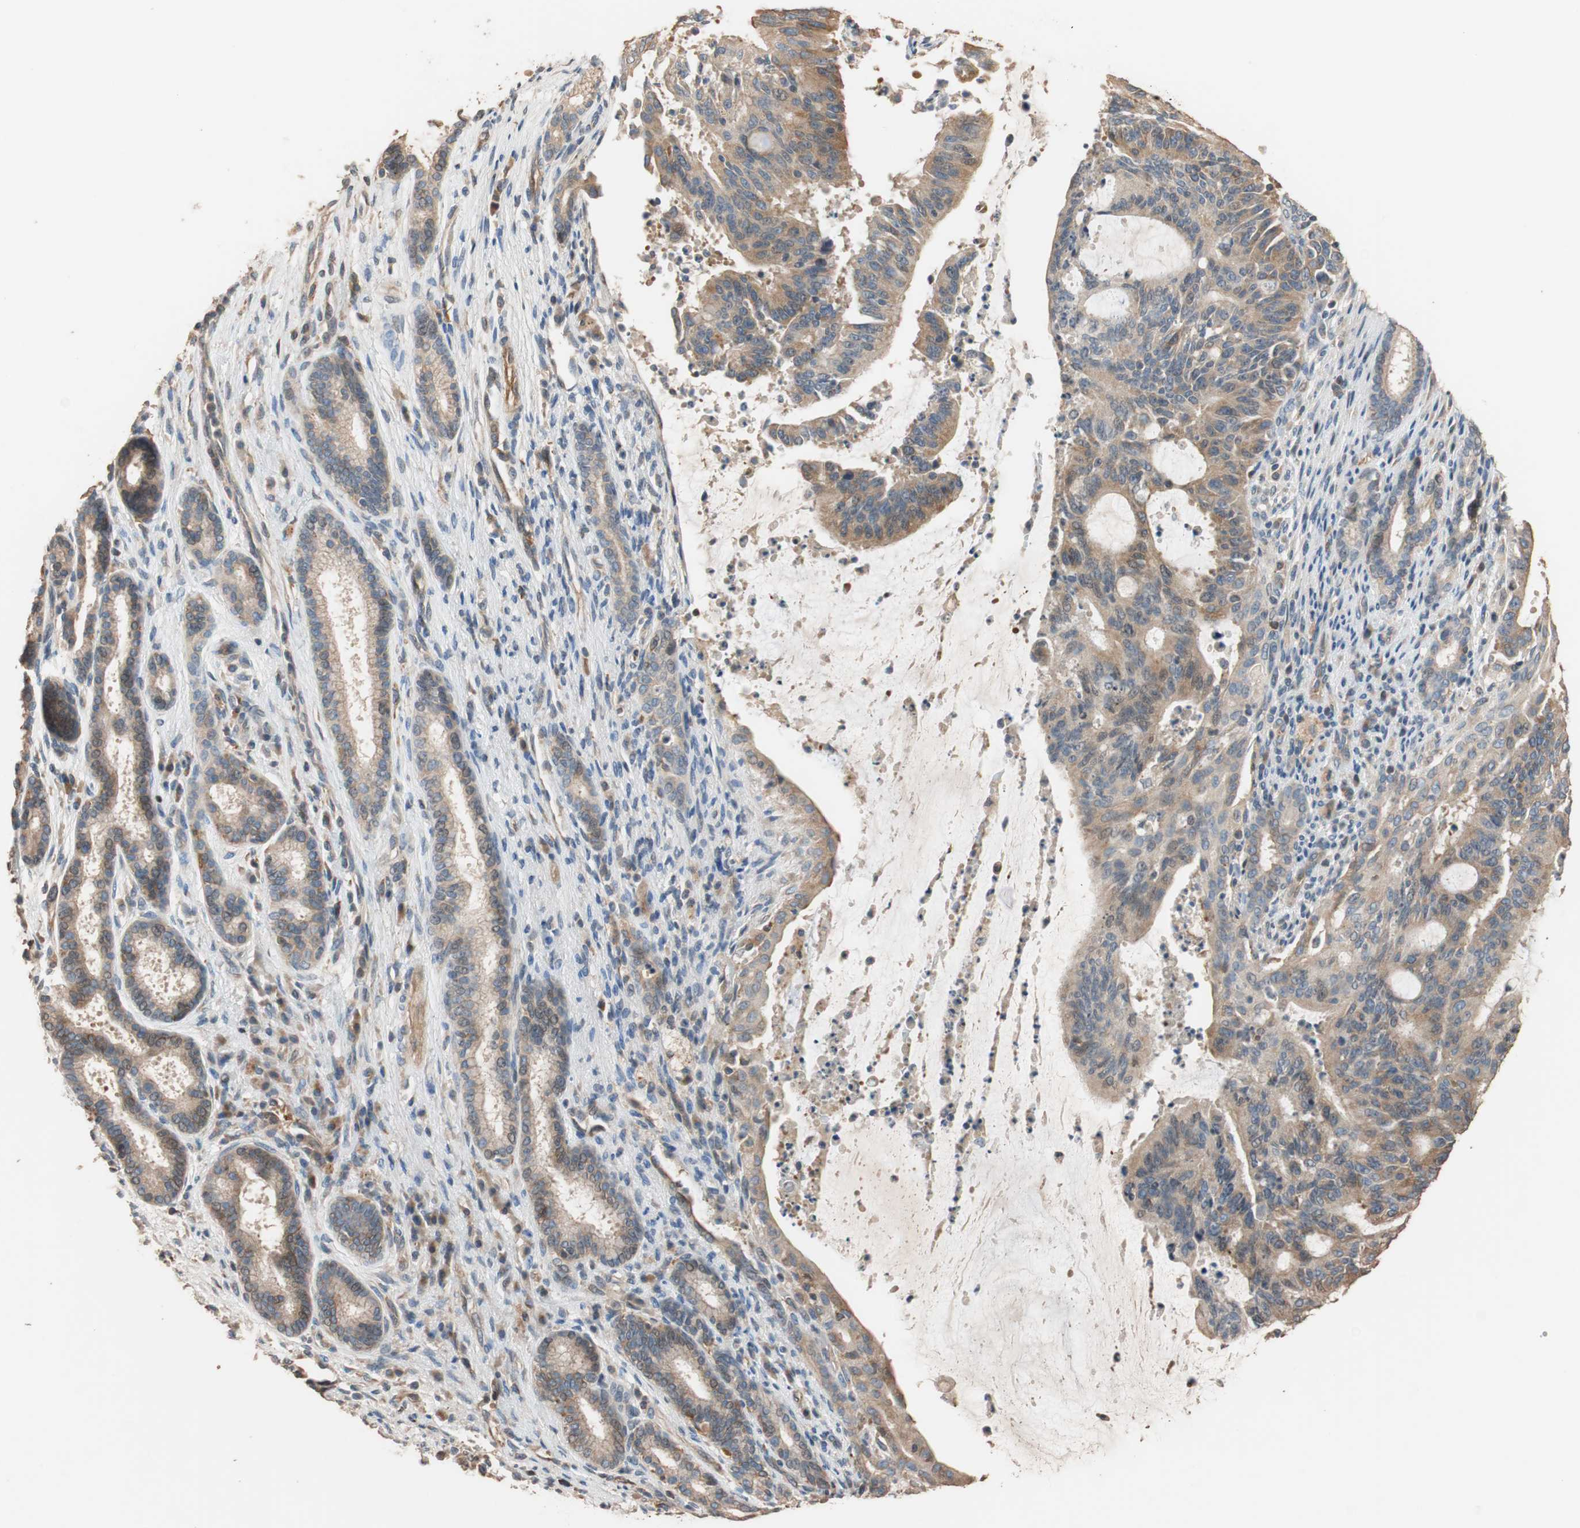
{"staining": {"intensity": "moderate", "quantity": ">75%", "location": "cytoplasmic/membranous"}, "tissue": "liver cancer", "cell_type": "Tumor cells", "image_type": "cancer", "snomed": [{"axis": "morphology", "description": "Cholangiocarcinoma"}, {"axis": "topography", "description": "Liver"}], "caption": "Protein staining demonstrates moderate cytoplasmic/membranous expression in about >75% of tumor cells in liver cholangiocarcinoma.", "gene": "TUBB", "patient": {"sex": "female", "age": 73}}